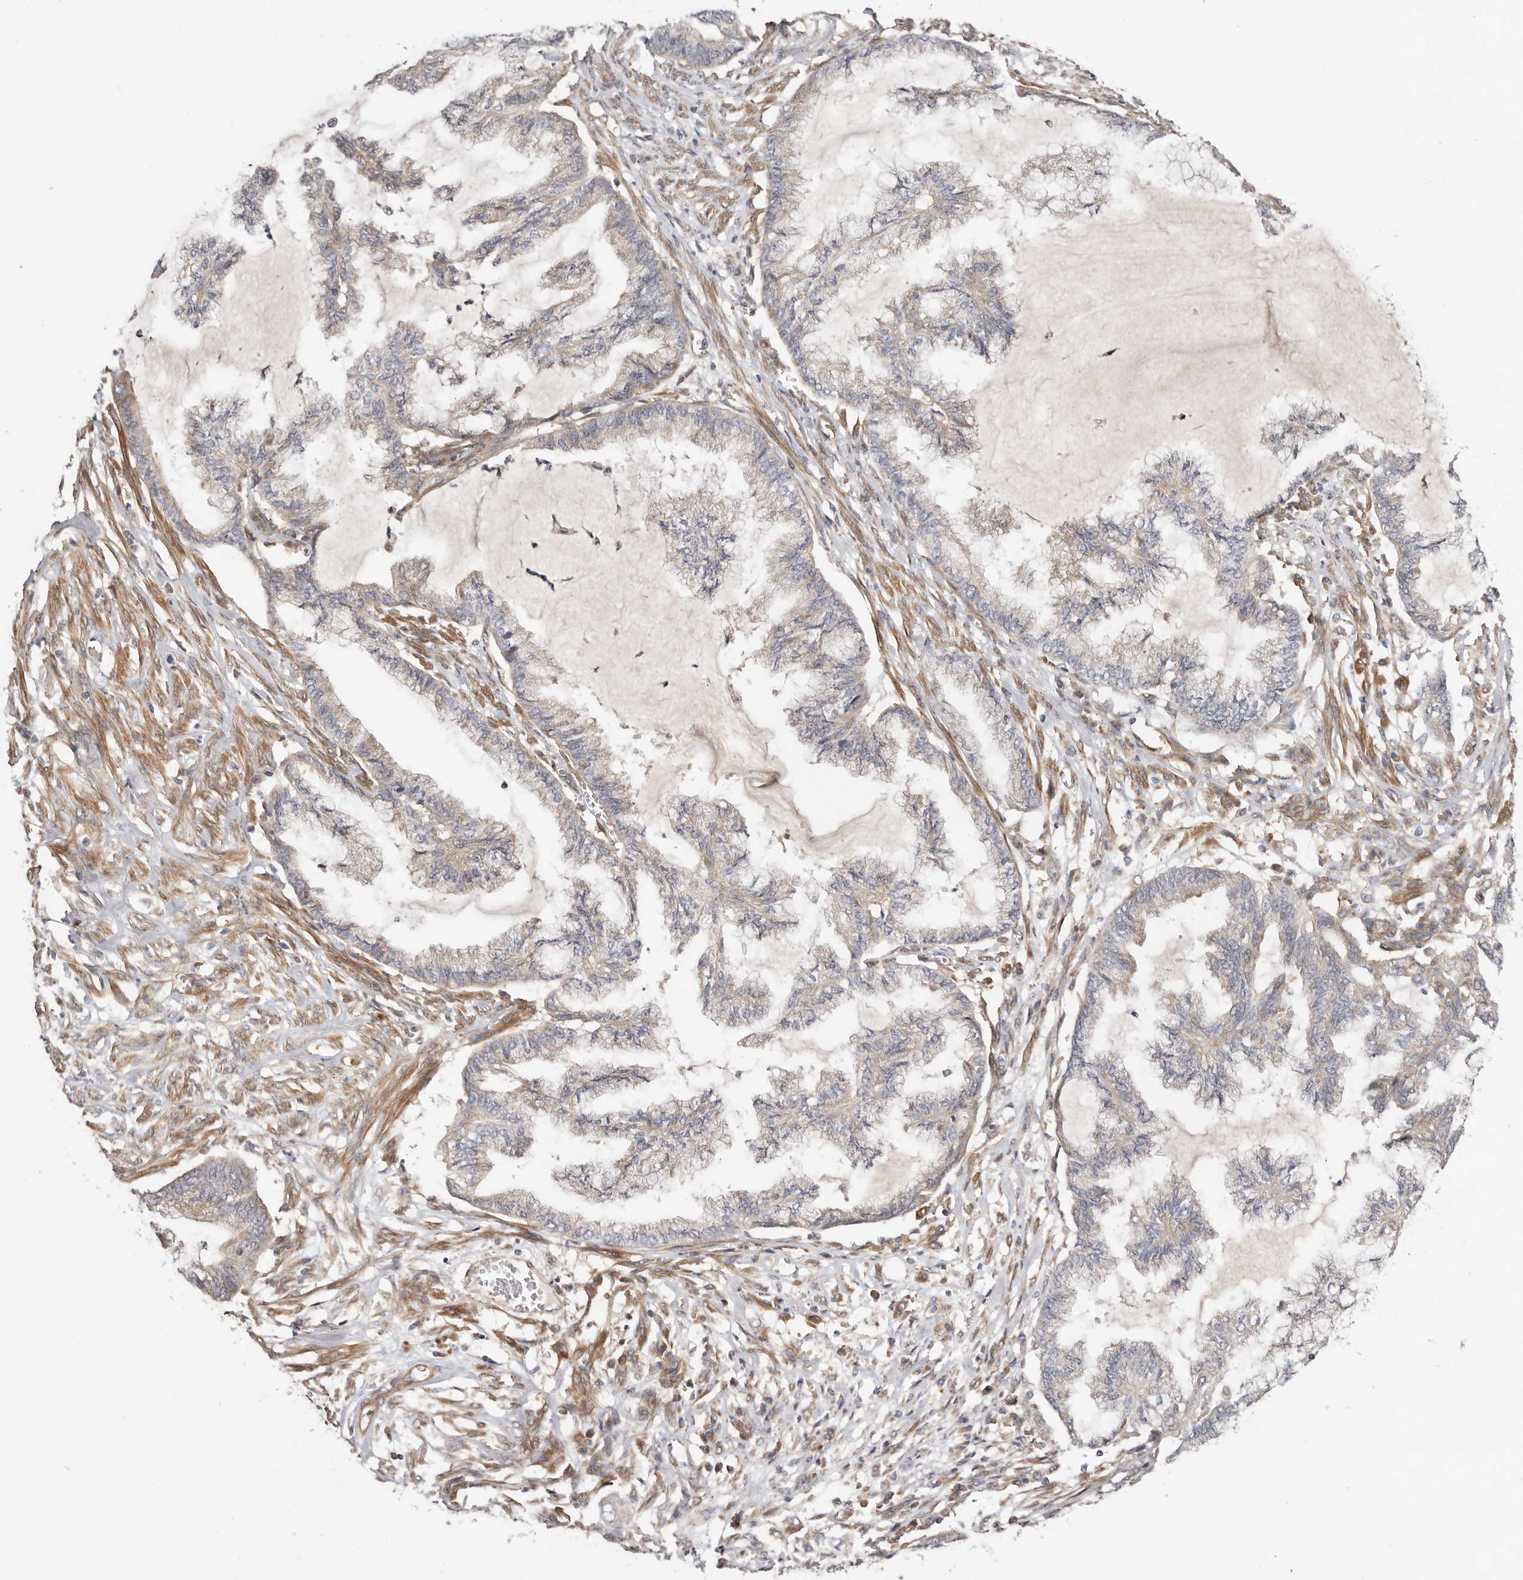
{"staining": {"intensity": "negative", "quantity": "none", "location": "none"}, "tissue": "endometrial cancer", "cell_type": "Tumor cells", "image_type": "cancer", "snomed": [{"axis": "morphology", "description": "Adenocarcinoma, NOS"}, {"axis": "topography", "description": "Endometrium"}], "caption": "DAB immunohistochemical staining of human endometrial cancer exhibits no significant expression in tumor cells.", "gene": "MACF1", "patient": {"sex": "female", "age": 86}}